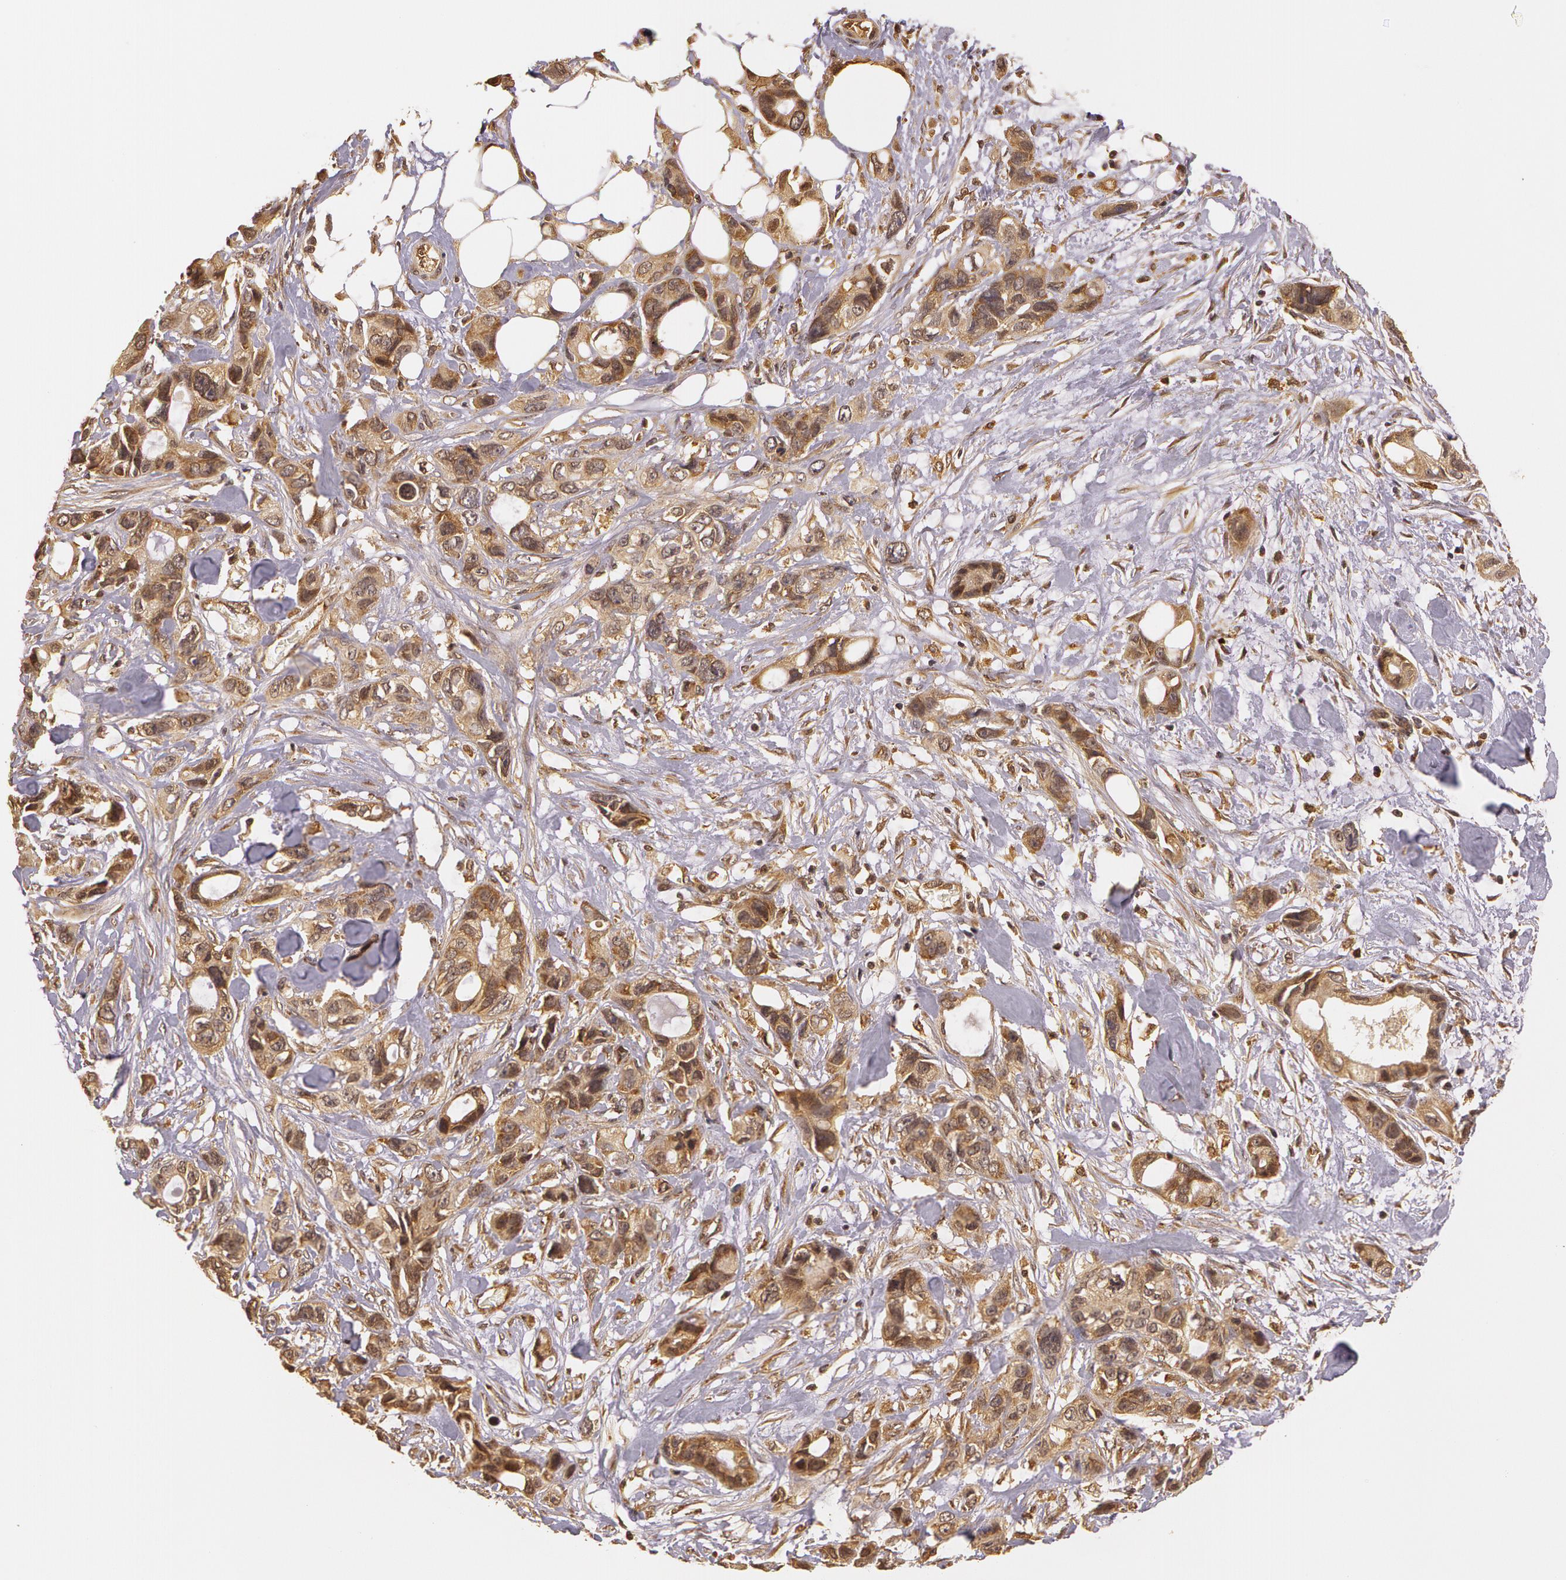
{"staining": {"intensity": "moderate", "quantity": ">75%", "location": "cytoplasmic/membranous"}, "tissue": "stomach cancer", "cell_type": "Tumor cells", "image_type": "cancer", "snomed": [{"axis": "morphology", "description": "Adenocarcinoma, NOS"}, {"axis": "topography", "description": "Stomach, upper"}], "caption": "Adenocarcinoma (stomach) stained with a protein marker shows moderate staining in tumor cells.", "gene": "ASCC2", "patient": {"sex": "male", "age": 47}}